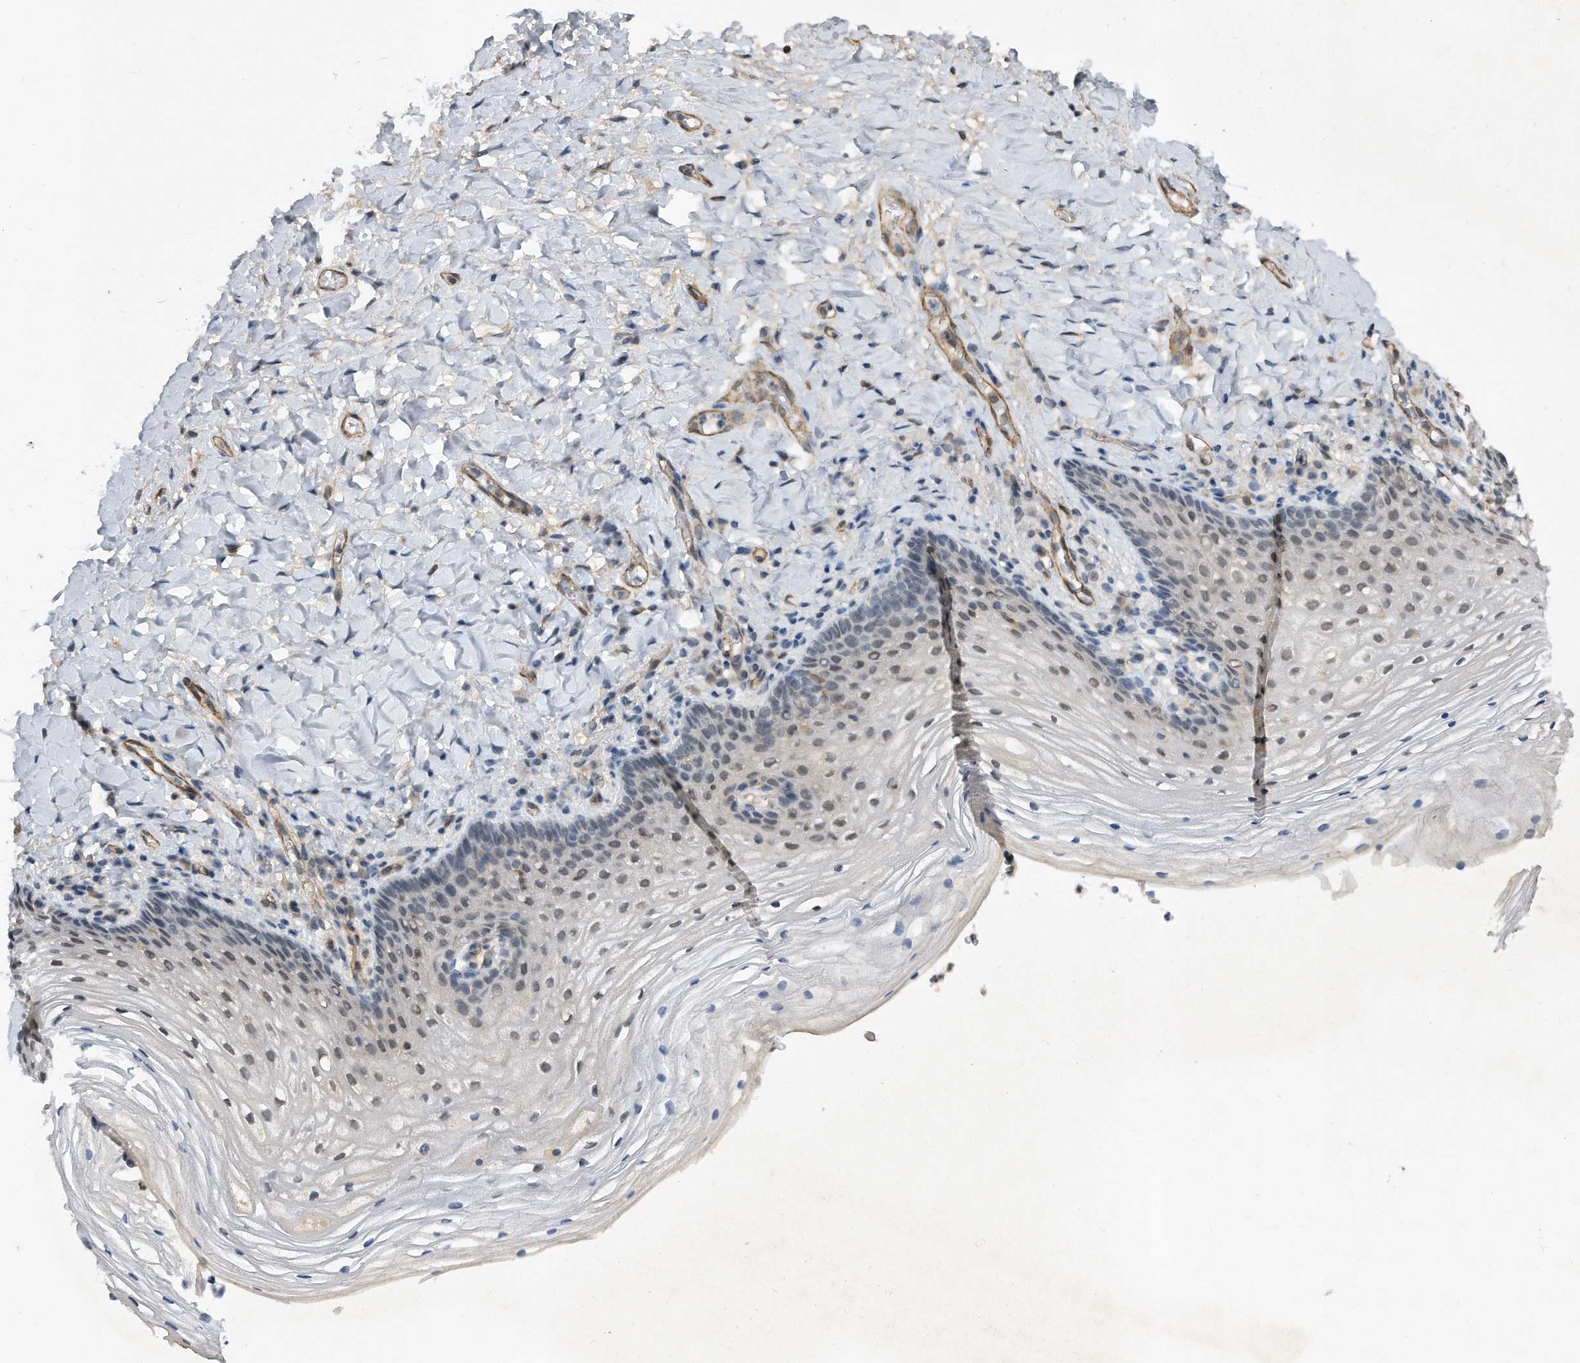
{"staining": {"intensity": "weak", "quantity": "25%-75%", "location": "nuclear"}, "tissue": "vagina", "cell_type": "Squamous epithelial cells", "image_type": "normal", "snomed": [{"axis": "morphology", "description": "Normal tissue, NOS"}, {"axis": "topography", "description": "Vagina"}], "caption": "Immunohistochemistry (DAB) staining of benign vagina displays weak nuclear protein expression in about 25%-75% of squamous epithelial cells.", "gene": "TP53INP1", "patient": {"sex": "female", "age": 60}}